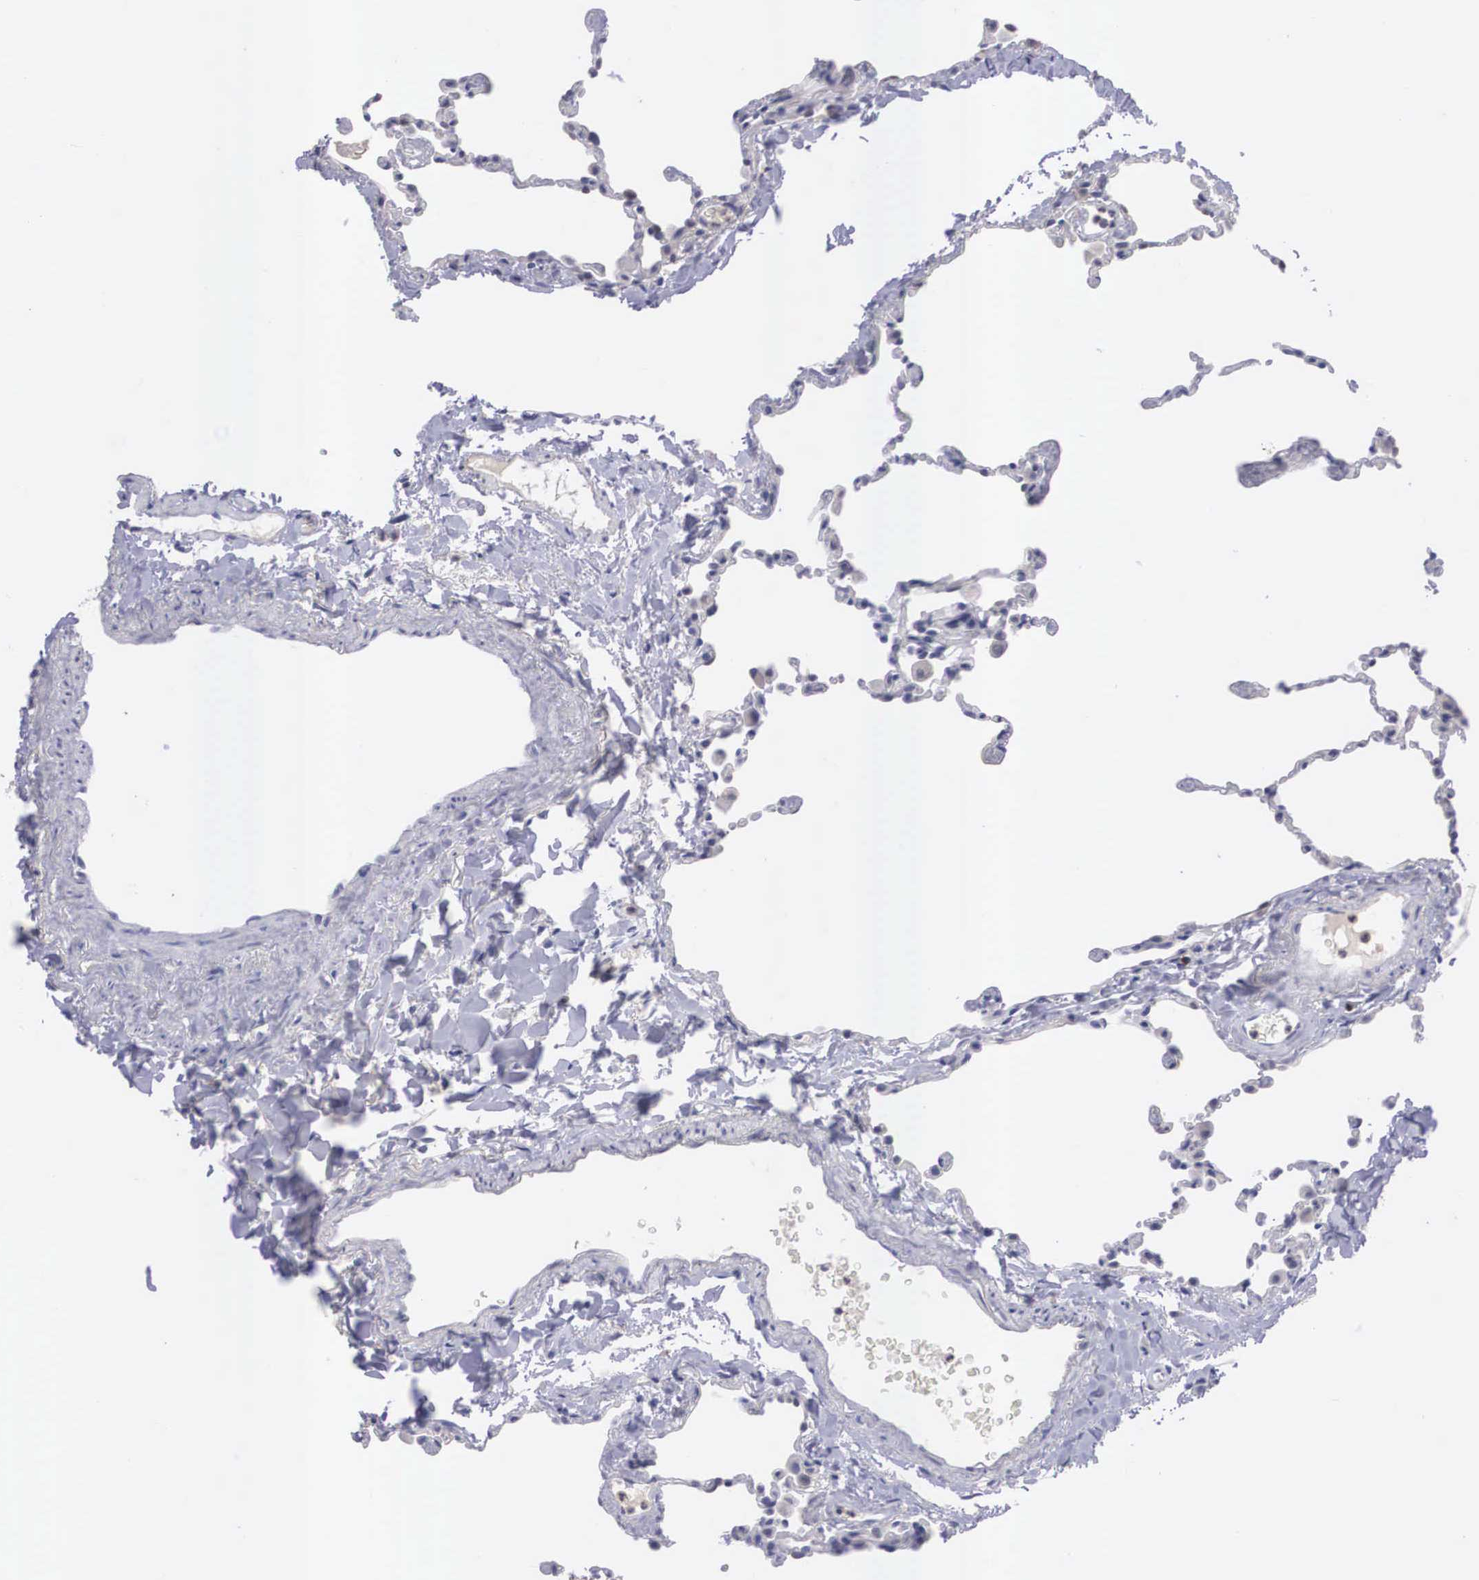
{"staining": {"intensity": "negative", "quantity": "none", "location": "none"}, "tissue": "lung", "cell_type": "Alveolar cells", "image_type": "normal", "snomed": [{"axis": "morphology", "description": "Normal tissue, NOS"}, {"axis": "topography", "description": "Lung"}], "caption": "A high-resolution photomicrograph shows IHC staining of benign lung, which reveals no significant positivity in alveolar cells. (DAB (3,3'-diaminobenzidine) immunohistochemistry, high magnification).", "gene": "REPS2", "patient": {"sex": "female", "age": 61}}